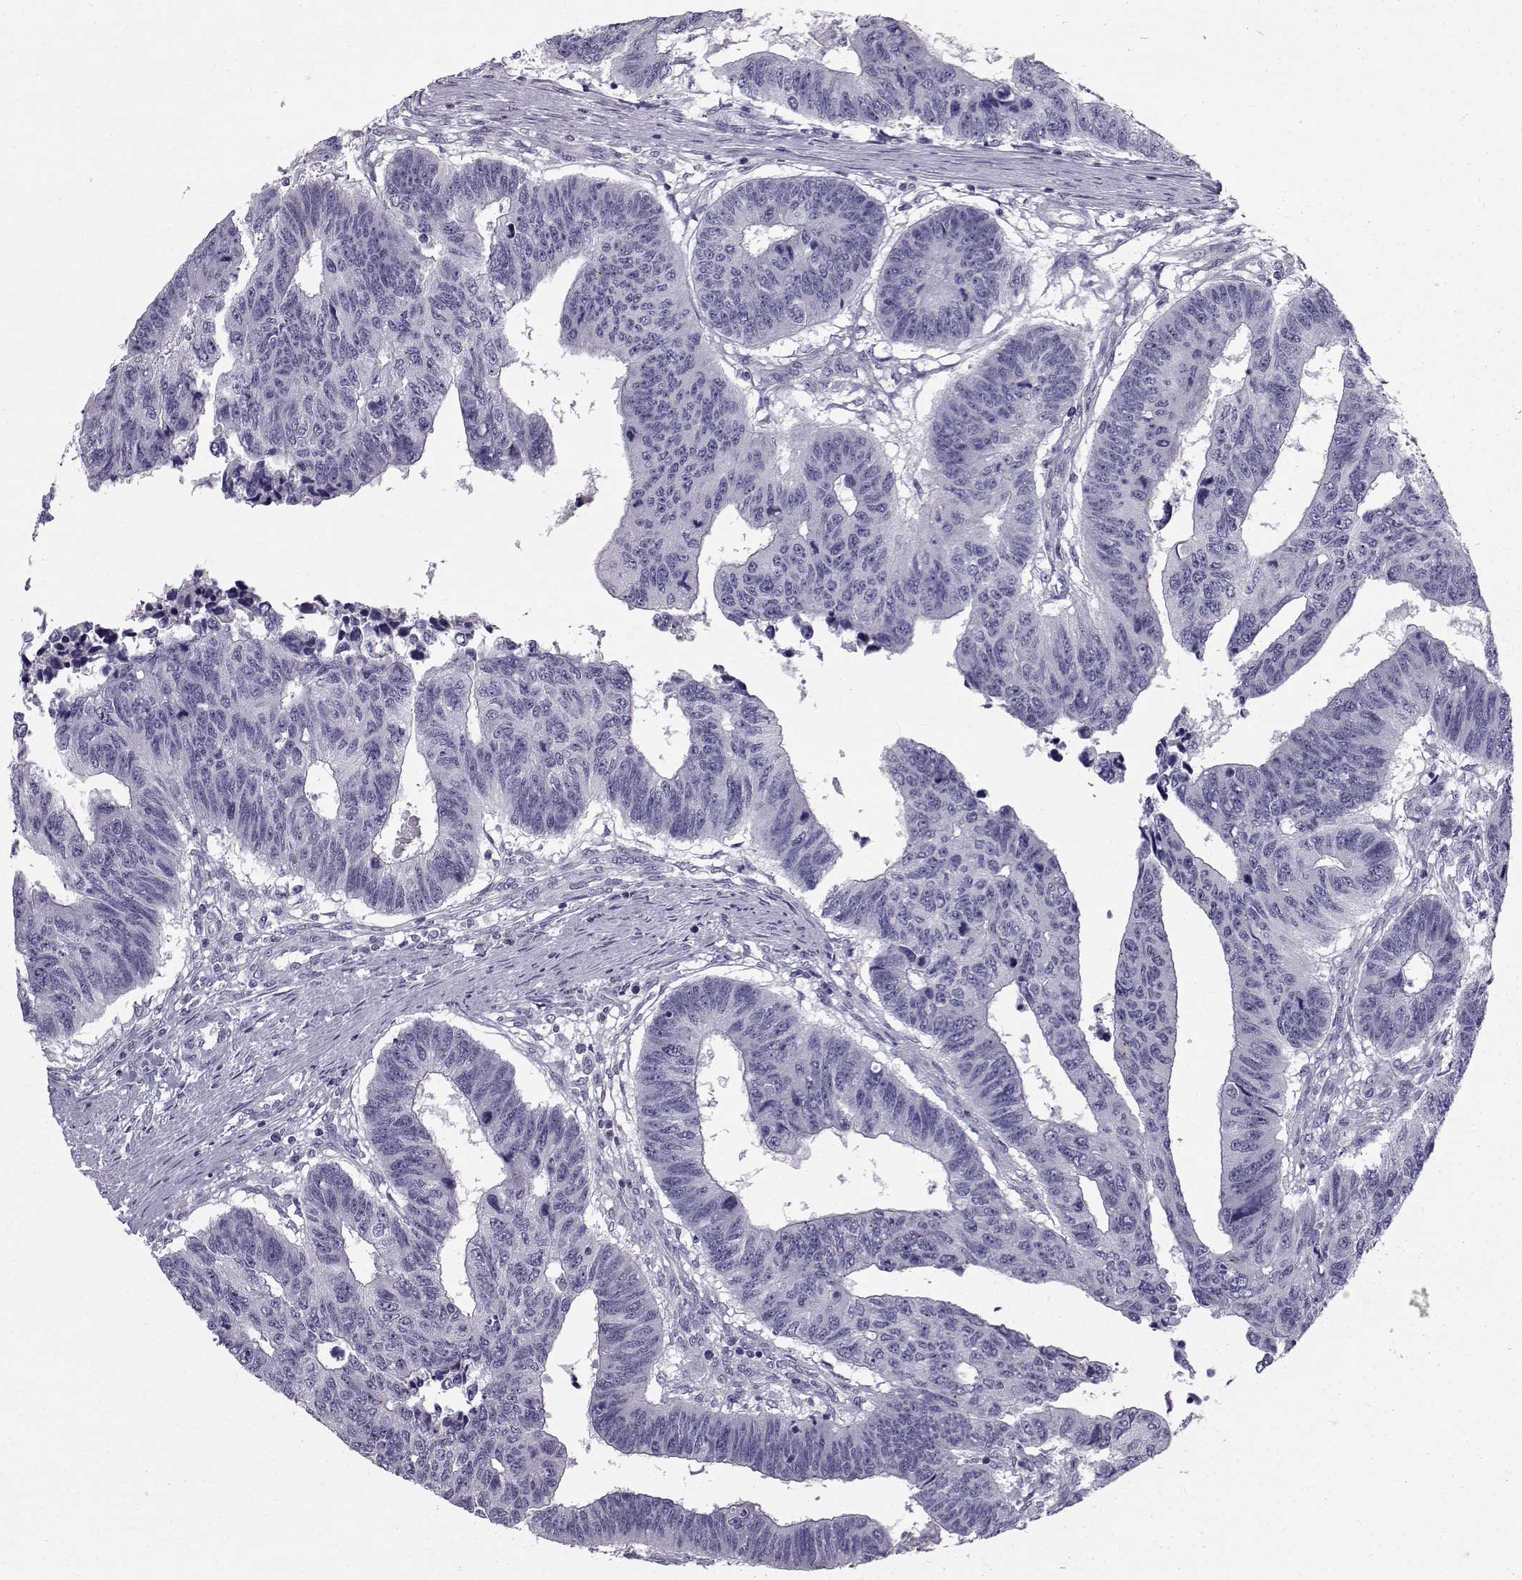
{"staining": {"intensity": "negative", "quantity": "none", "location": "none"}, "tissue": "colorectal cancer", "cell_type": "Tumor cells", "image_type": "cancer", "snomed": [{"axis": "morphology", "description": "Adenocarcinoma, NOS"}, {"axis": "topography", "description": "Rectum"}], "caption": "This image is of colorectal cancer (adenocarcinoma) stained with immunohistochemistry to label a protein in brown with the nuclei are counter-stained blue. There is no positivity in tumor cells.", "gene": "CALCR", "patient": {"sex": "female", "age": 85}}